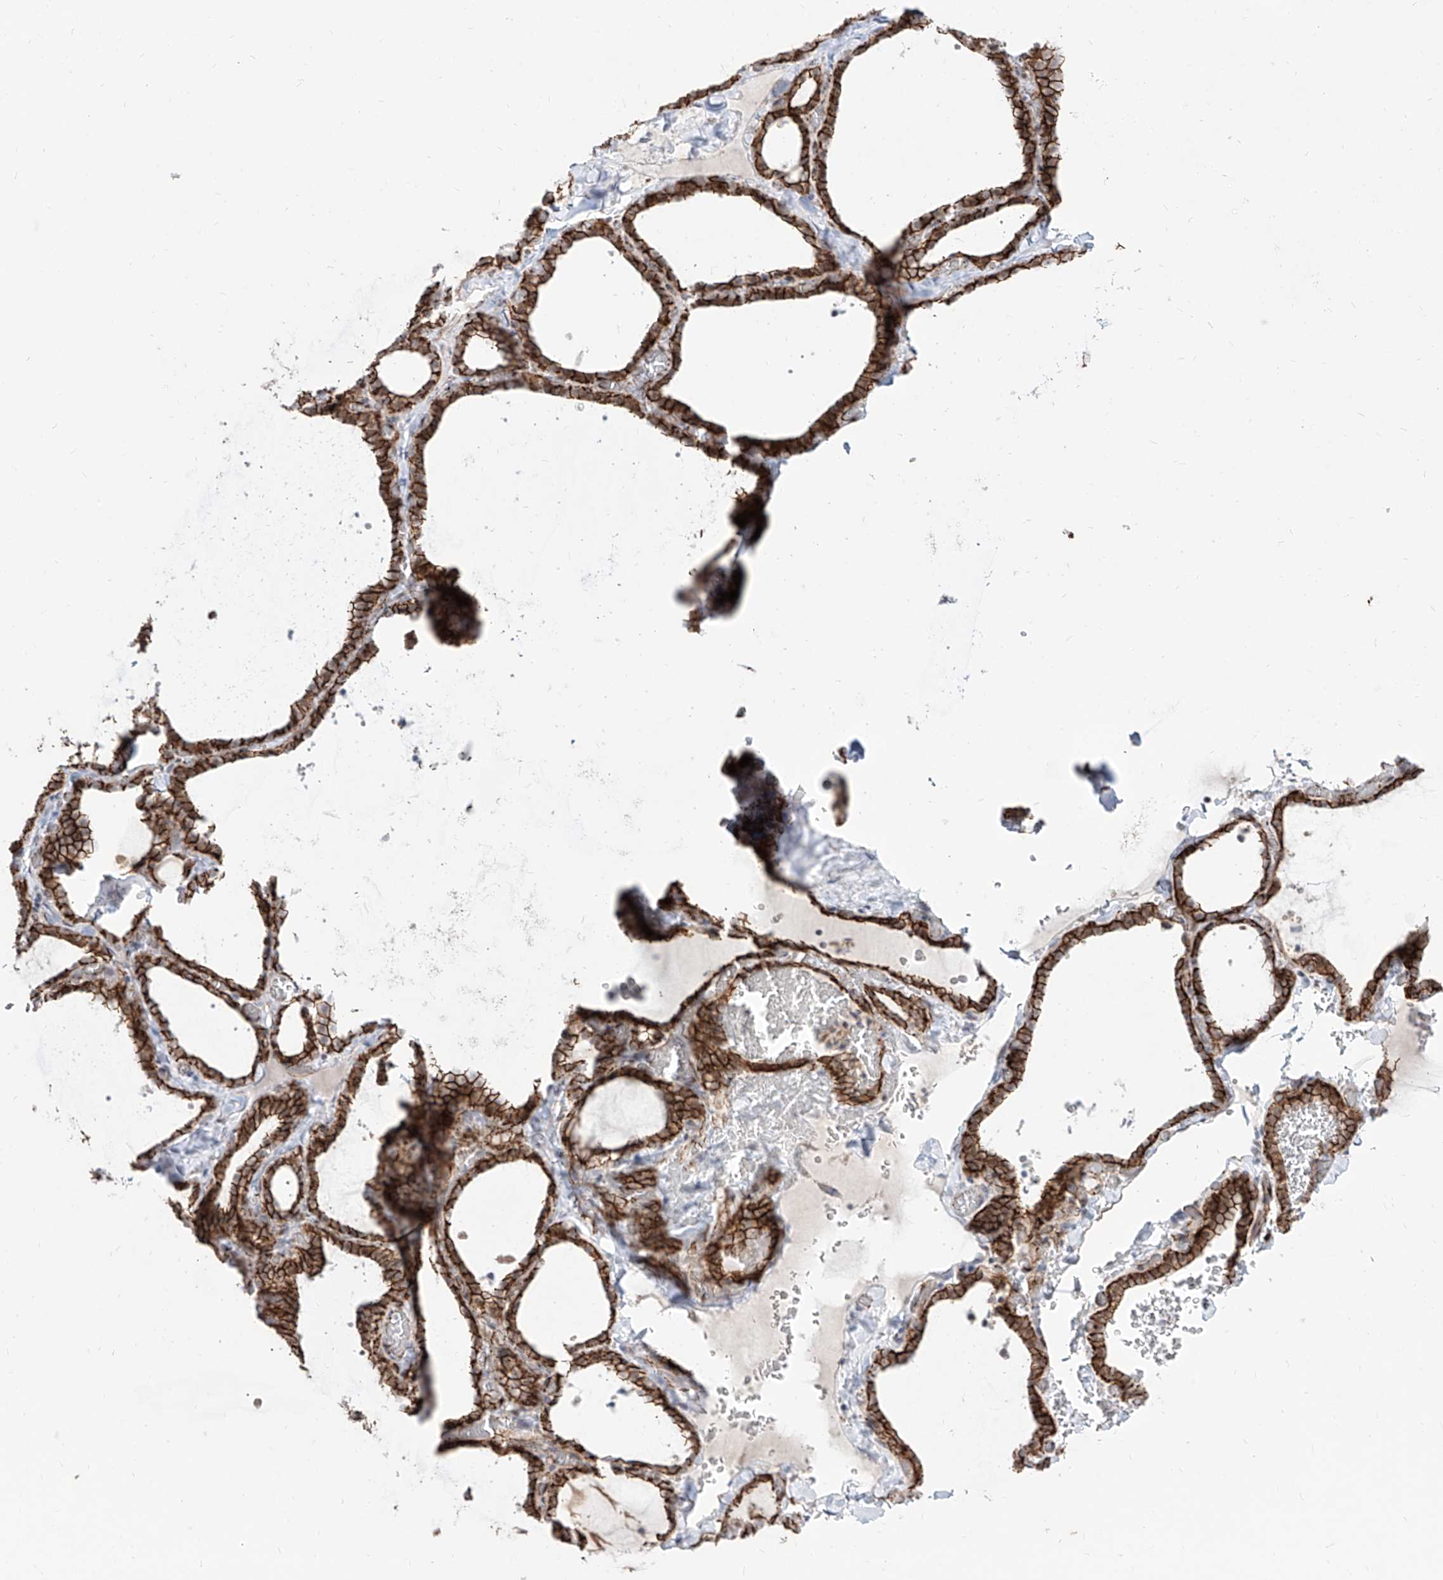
{"staining": {"intensity": "strong", "quantity": ">75%", "location": "cytoplasmic/membranous"}, "tissue": "thyroid gland", "cell_type": "Glandular cells", "image_type": "normal", "snomed": [{"axis": "morphology", "description": "Normal tissue, NOS"}, {"axis": "topography", "description": "Thyroid gland"}], "caption": "A micrograph showing strong cytoplasmic/membranous expression in about >75% of glandular cells in unremarkable thyroid gland, as visualized by brown immunohistochemical staining.", "gene": "ZNF710", "patient": {"sex": "female", "age": 22}}